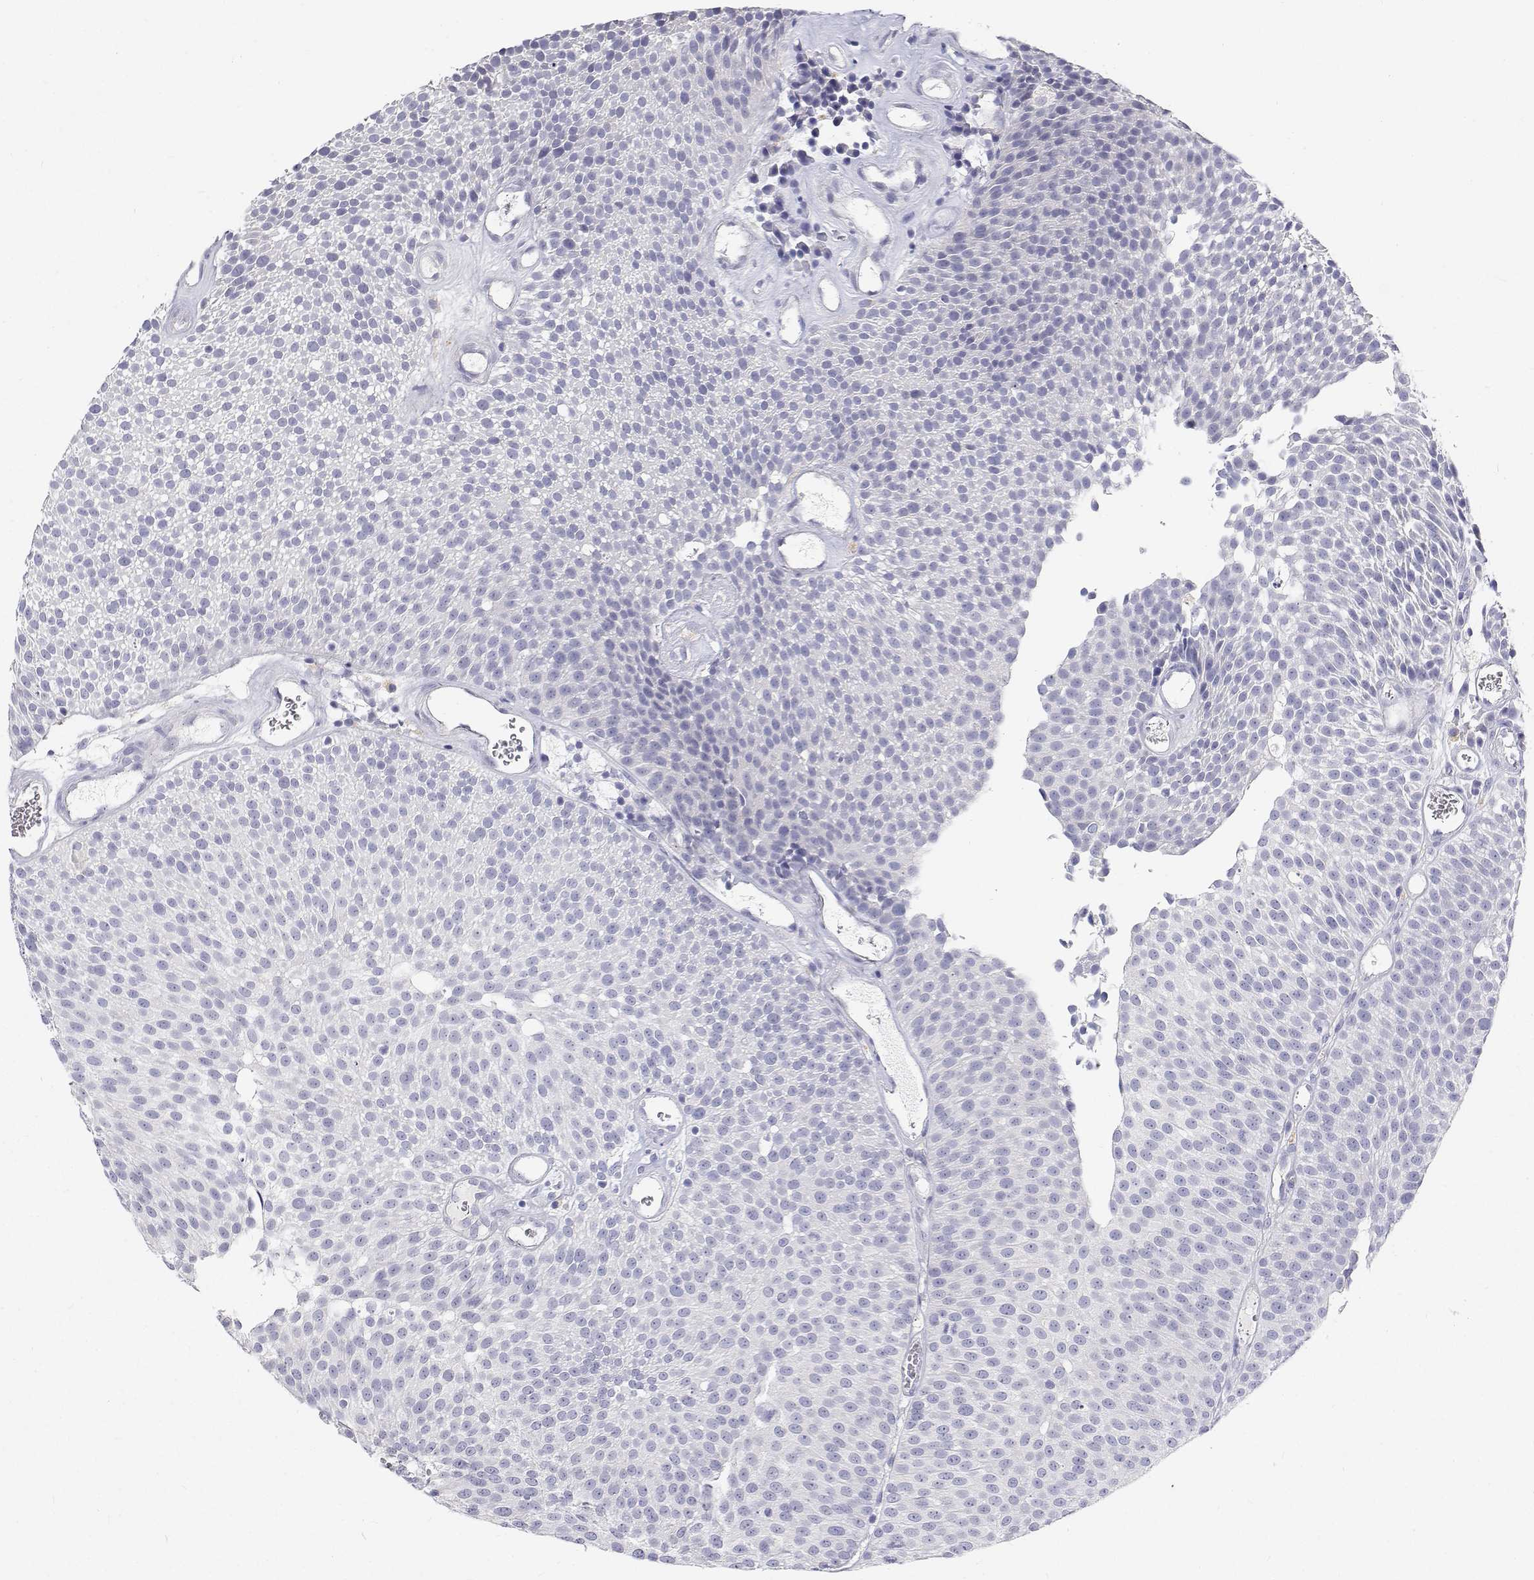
{"staining": {"intensity": "negative", "quantity": "none", "location": "none"}, "tissue": "urothelial cancer", "cell_type": "Tumor cells", "image_type": "cancer", "snomed": [{"axis": "morphology", "description": "Urothelial carcinoma, Low grade"}, {"axis": "topography", "description": "Urinary bladder"}], "caption": "Tumor cells show no significant protein staining in urothelial cancer. The staining was performed using DAB (3,3'-diaminobenzidine) to visualize the protein expression in brown, while the nuclei were stained in blue with hematoxylin (Magnification: 20x).", "gene": "NCR2", "patient": {"sex": "female", "age": 79}}